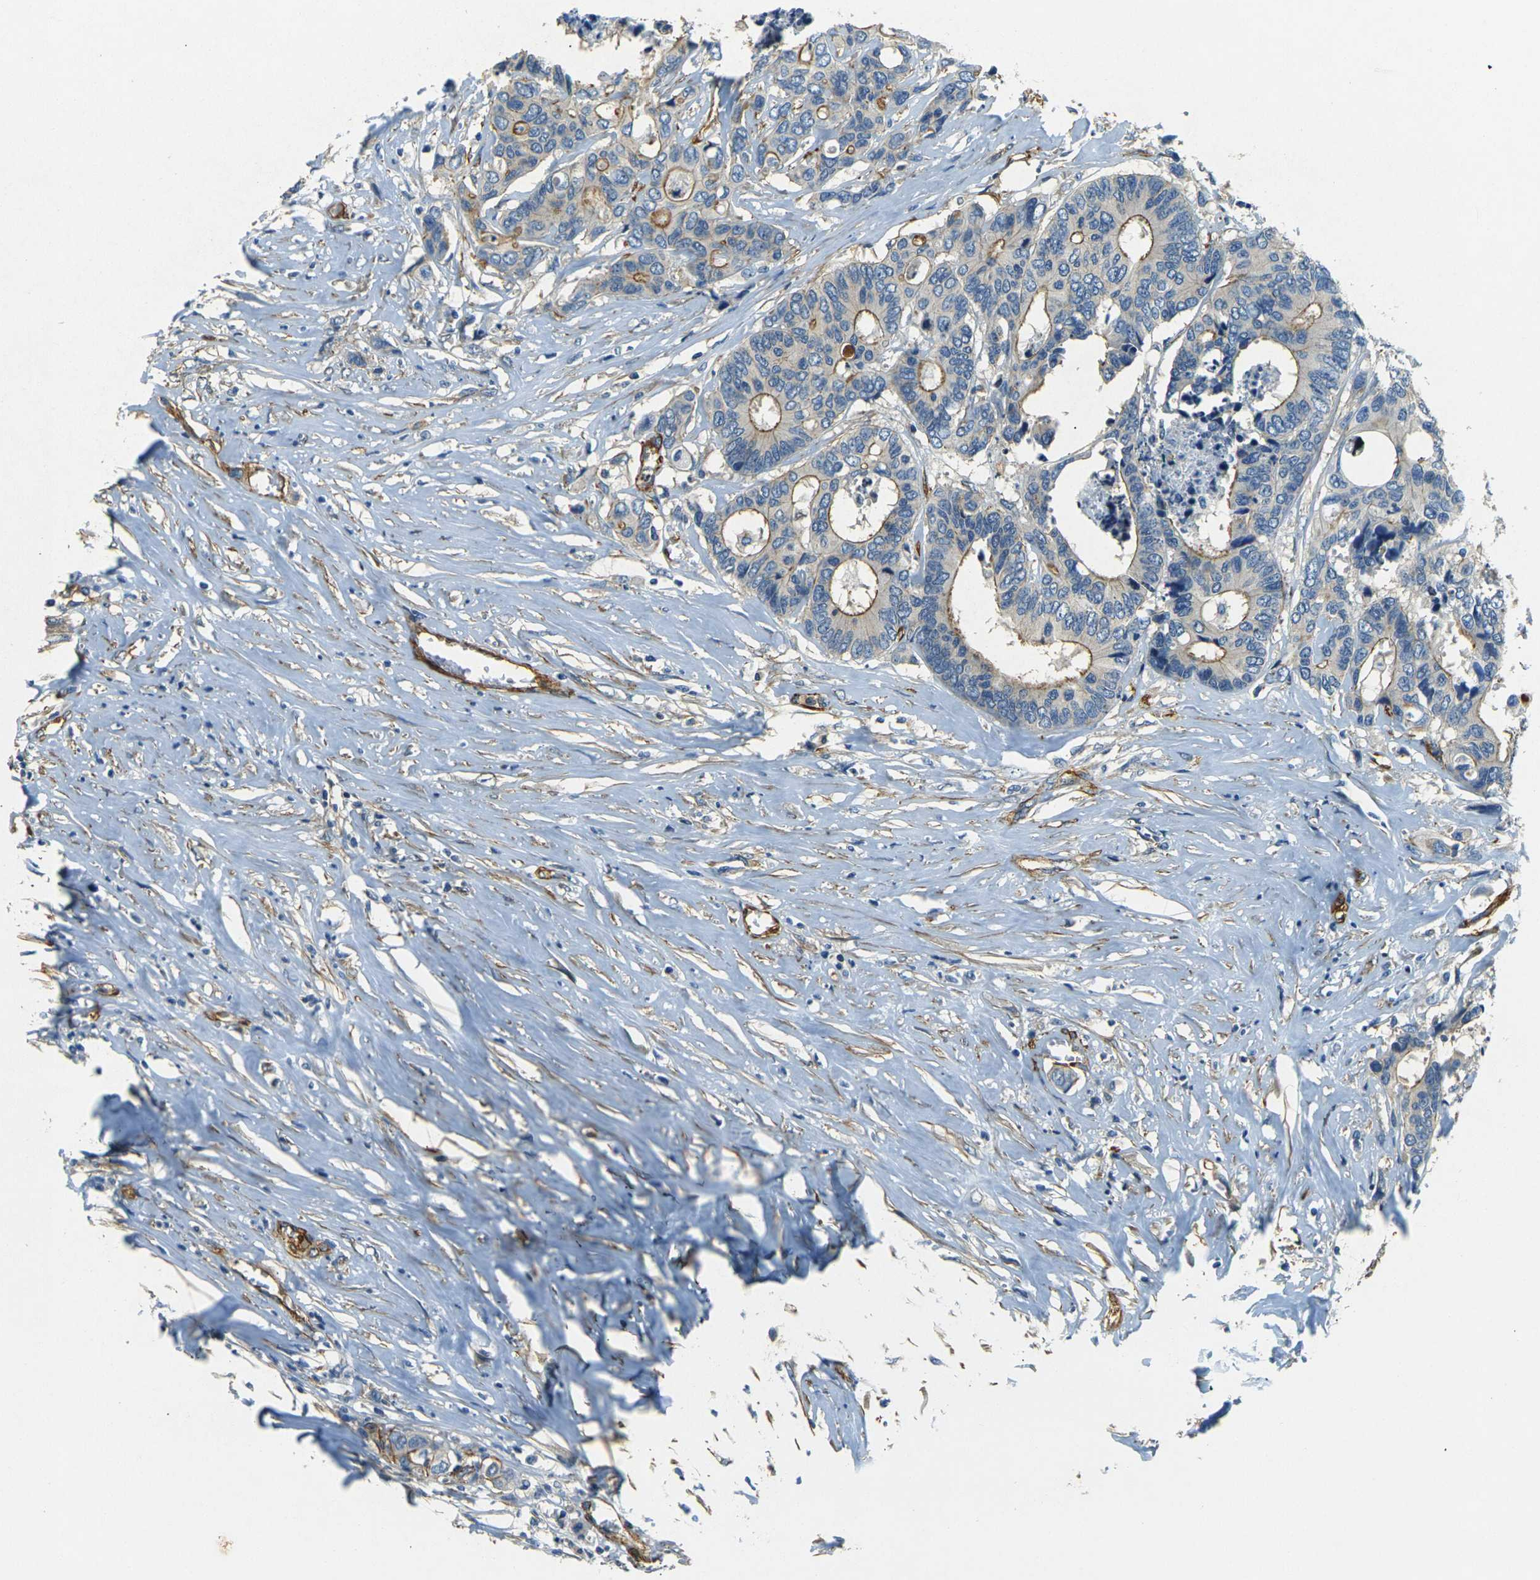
{"staining": {"intensity": "moderate", "quantity": "25%-75%", "location": "cytoplasmic/membranous"}, "tissue": "colorectal cancer", "cell_type": "Tumor cells", "image_type": "cancer", "snomed": [{"axis": "morphology", "description": "Adenocarcinoma, NOS"}, {"axis": "topography", "description": "Rectum"}], "caption": "This is an image of immunohistochemistry staining of colorectal adenocarcinoma, which shows moderate staining in the cytoplasmic/membranous of tumor cells.", "gene": "EPHA7", "patient": {"sex": "male", "age": 55}}